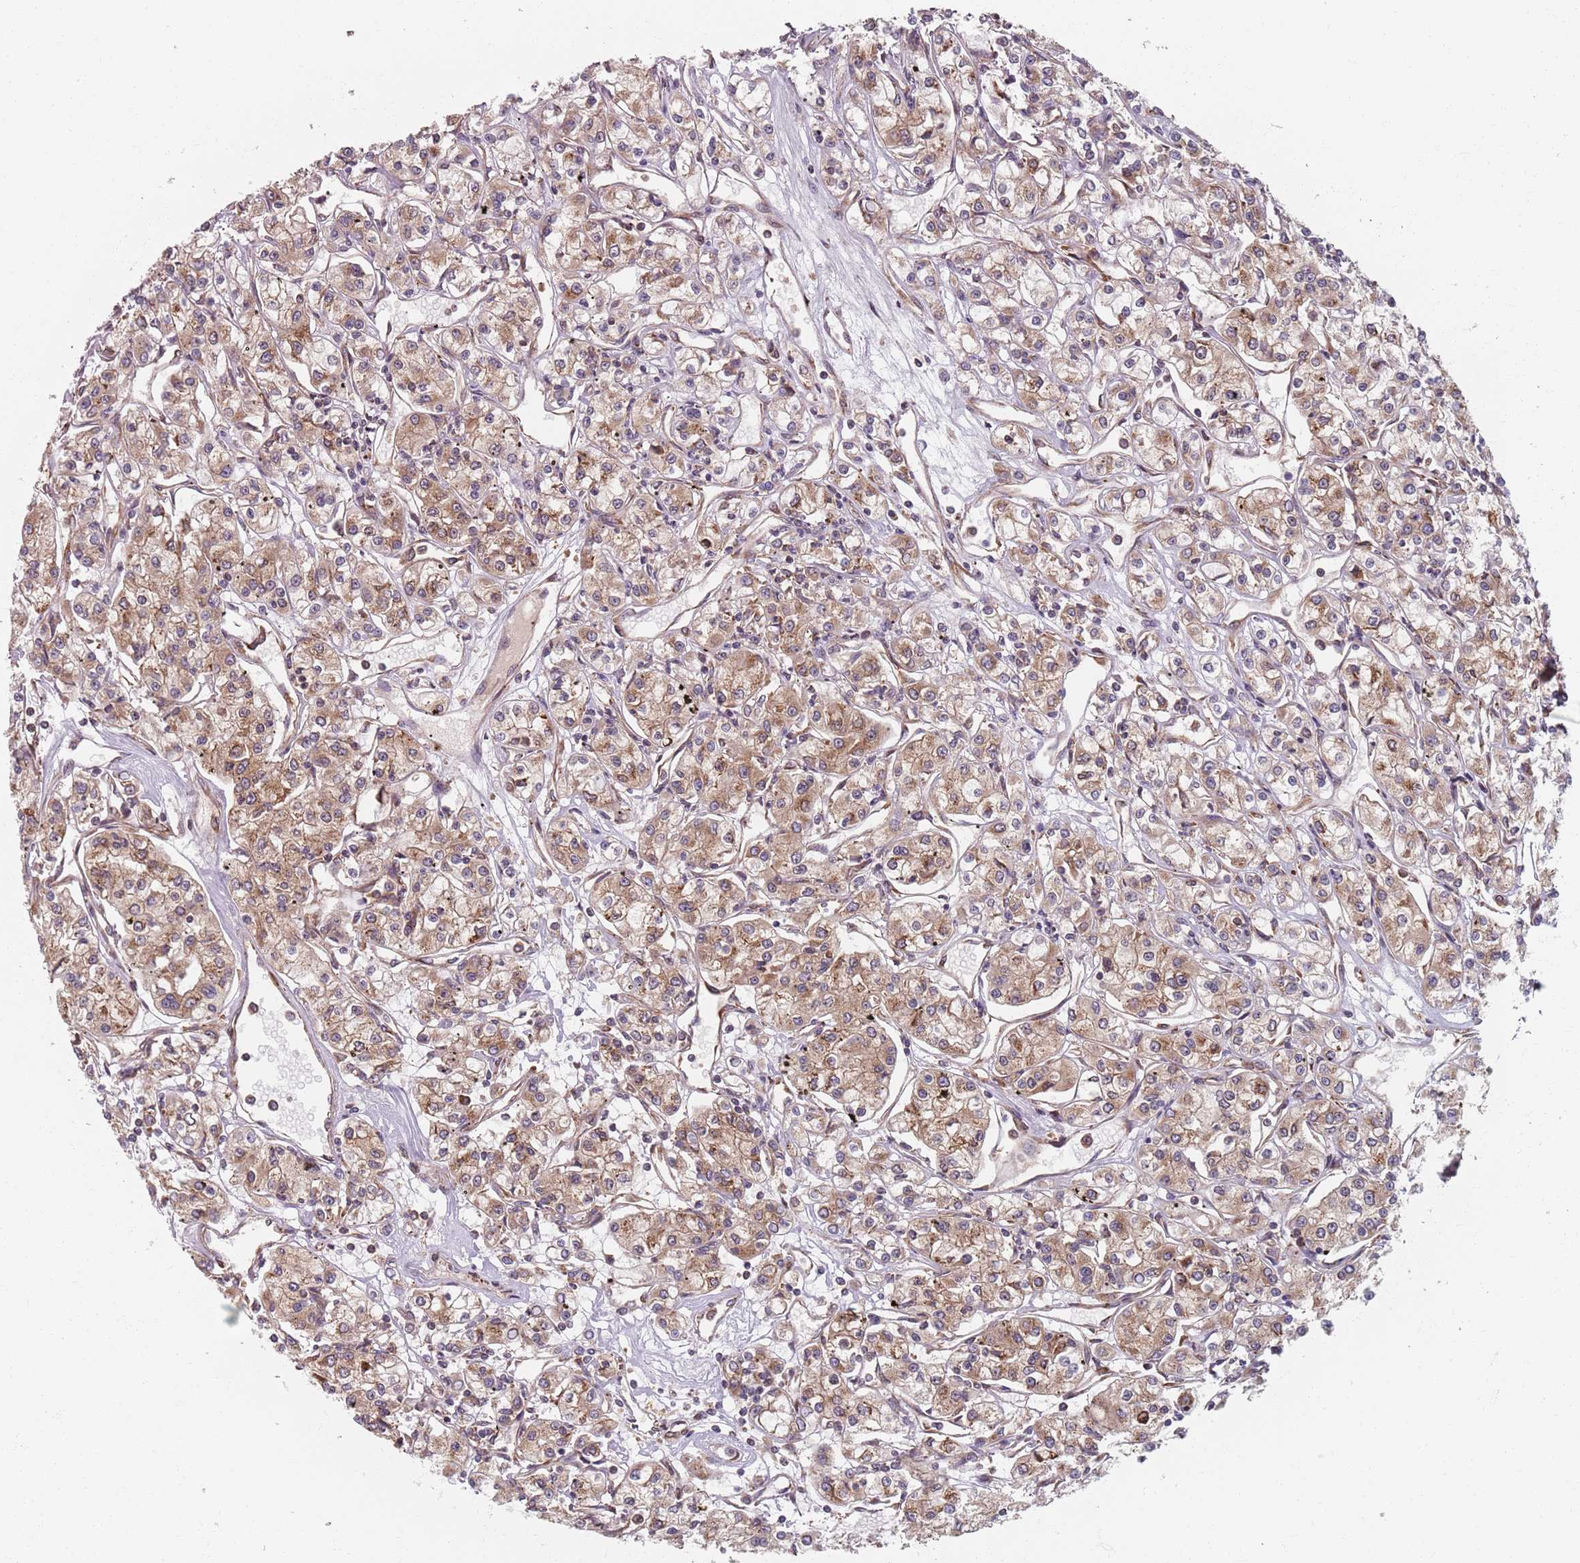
{"staining": {"intensity": "moderate", "quantity": ">75%", "location": "cytoplasmic/membranous"}, "tissue": "renal cancer", "cell_type": "Tumor cells", "image_type": "cancer", "snomed": [{"axis": "morphology", "description": "Adenocarcinoma, NOS"}, {"axis": "topography", "description": "Kidney"}], "caption": "A brown stain shows moderate cytoplasmic/membranous staining of a protein in adenocarcinoma (renal) tumor cells.", "gene": "NOTCH3", "patient": {"sex": "female", "age": 59}}